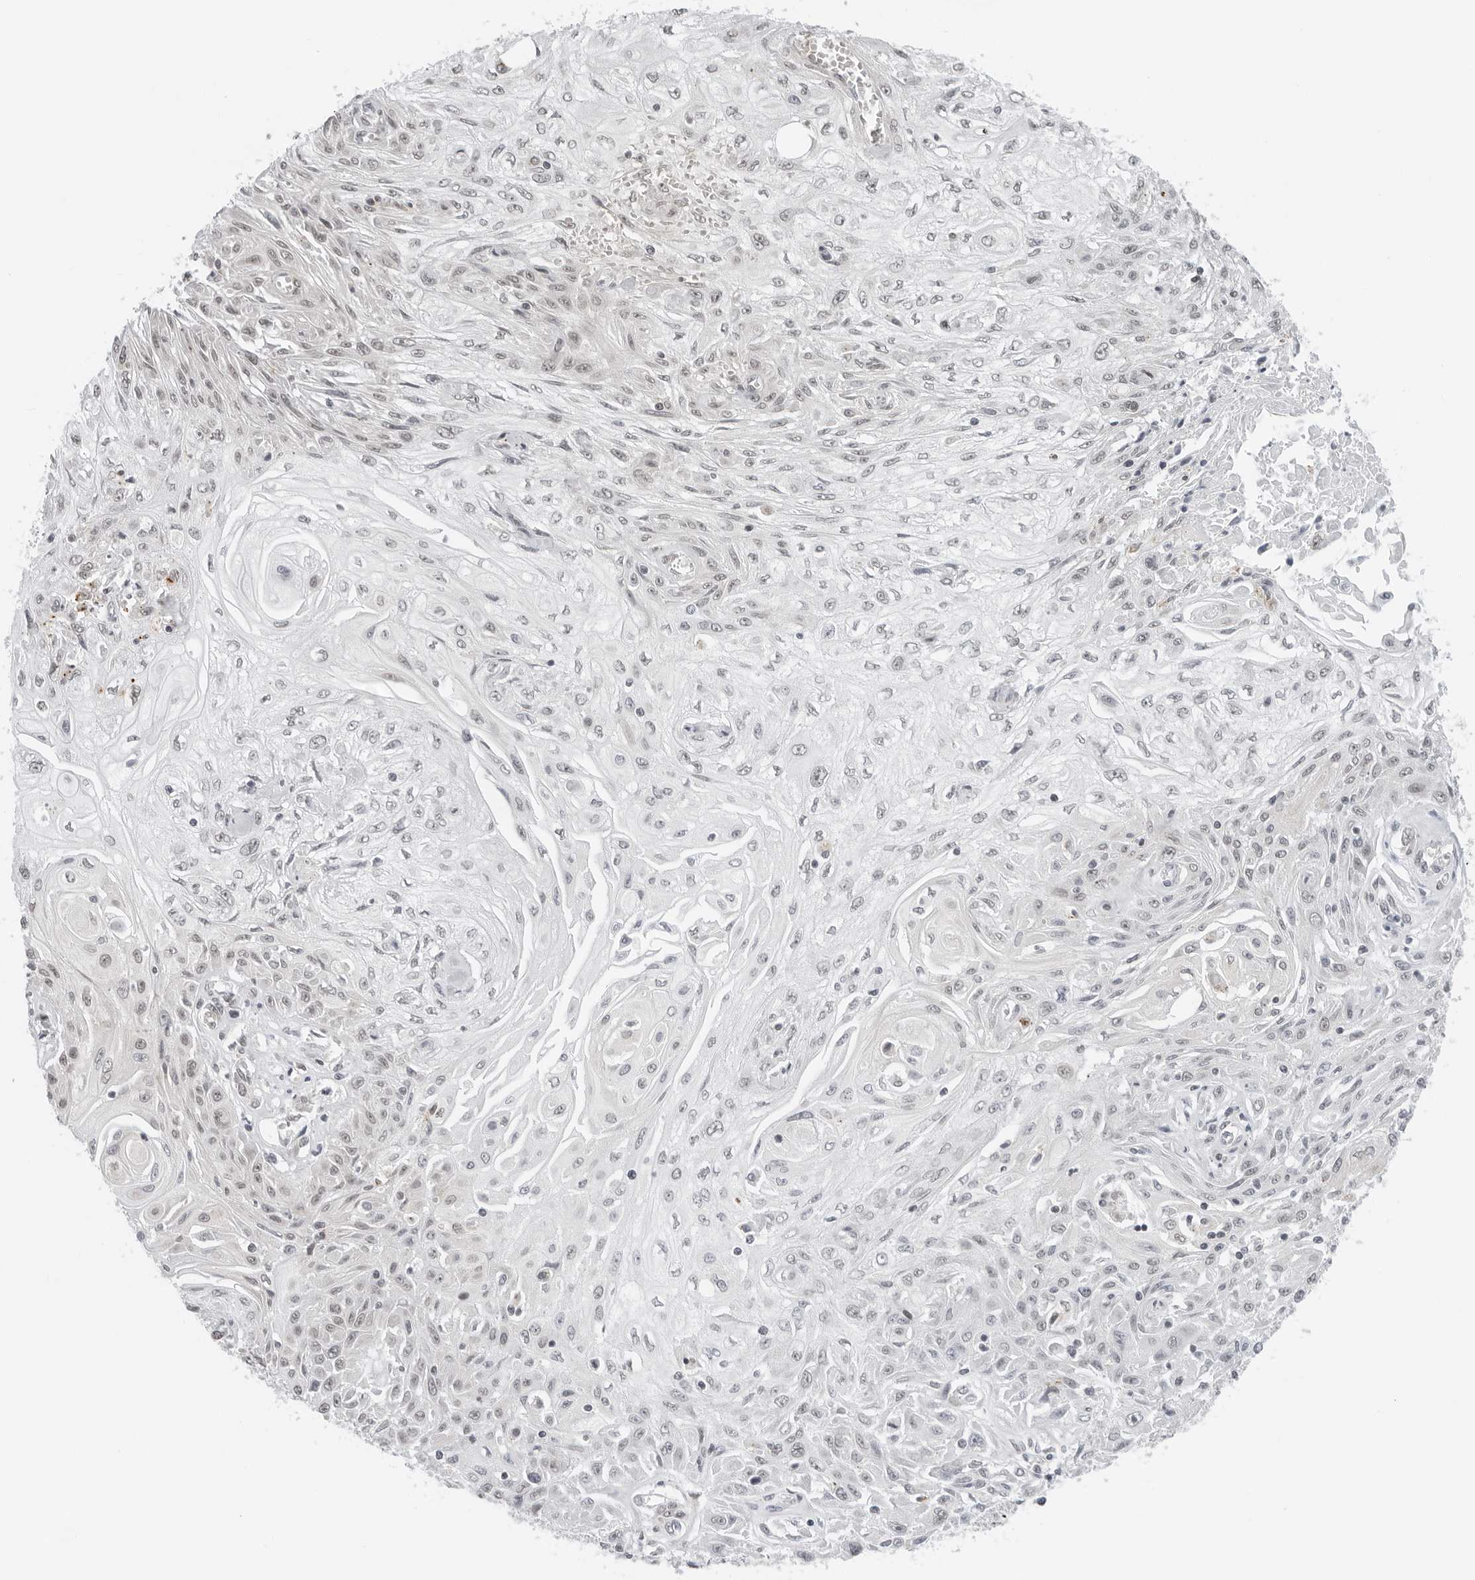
{"staining": {"intensity": "weak", "quantity": "<25%", "location": "nuclear"}, "tissue": "skin cancer", "cell_type": "Tumor cells", "image_type": "cancer", "snomed": [{"axis": "morphology", "description": "Squamous cell carcinoma, NOS"}, {"axis": "morphology", "description": "Squamous cell carcinoma, metastatic, NOS"}, {"axis": "topography", "description": "Skin"}, {"axis": "topography", "description": "Lymph node"}], "caption": "This is an immunohistochemistry (IHC) histopathology image of human skin cancer. There is no positivity in tumor cells.", "gene": "TOX4", "patient": {"sex": "male", "age": 75}}